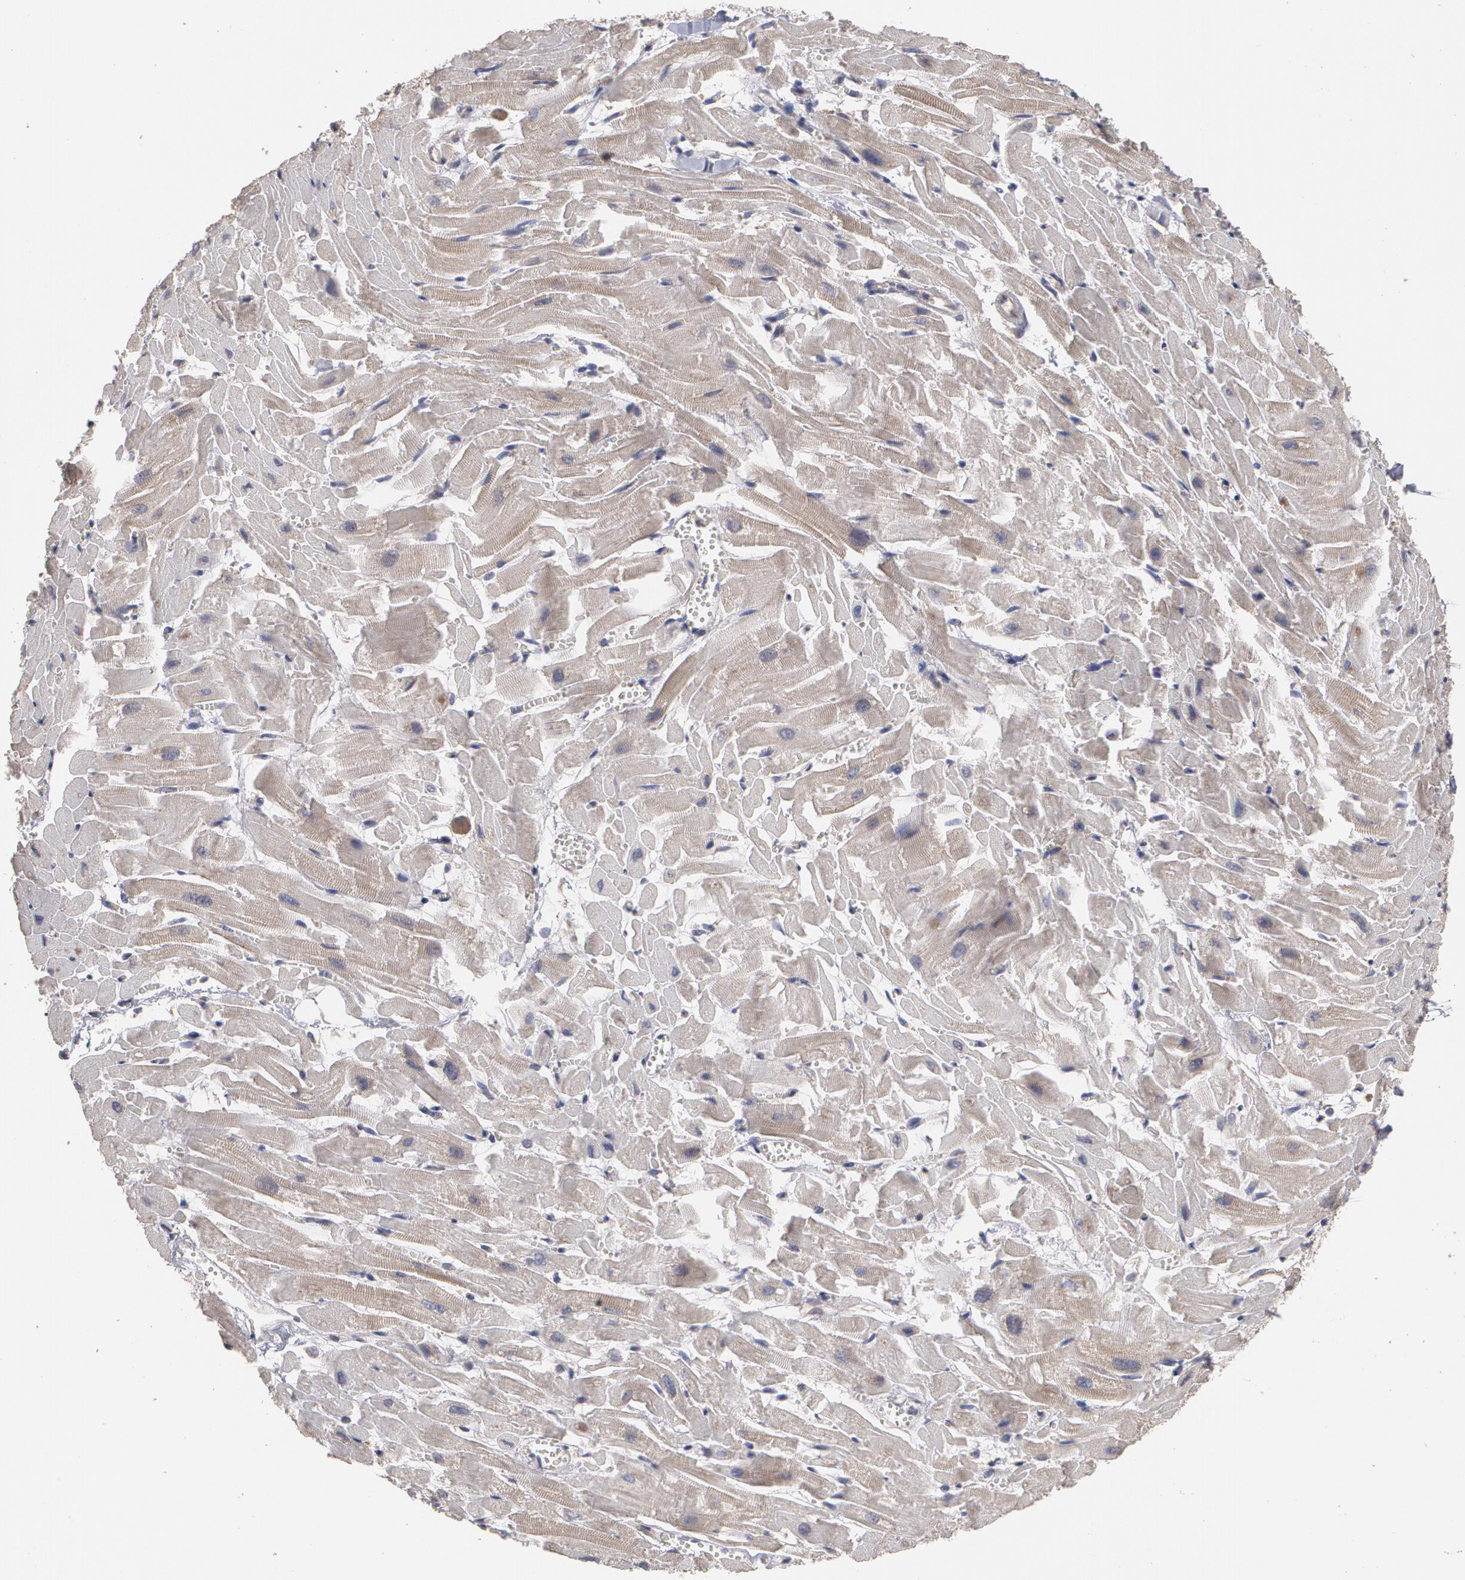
{"staining": {"intensity": "negative", "quantity": "none", "location": "none"}, "tissue": "heart muscle", "cell_type": "Cardiomyocytes", "image_type": "normal", "snomed": [{"axis": "morphology", "description": "Normal tissue, NOS"}, {"axis": "topography", "description": "Heart"}], "caption": "The IHC image has no significant expression in cardiomyocytes of heart muscle.", "gene": "ARF6", "patient": {"sex": "female", "age": 19}}